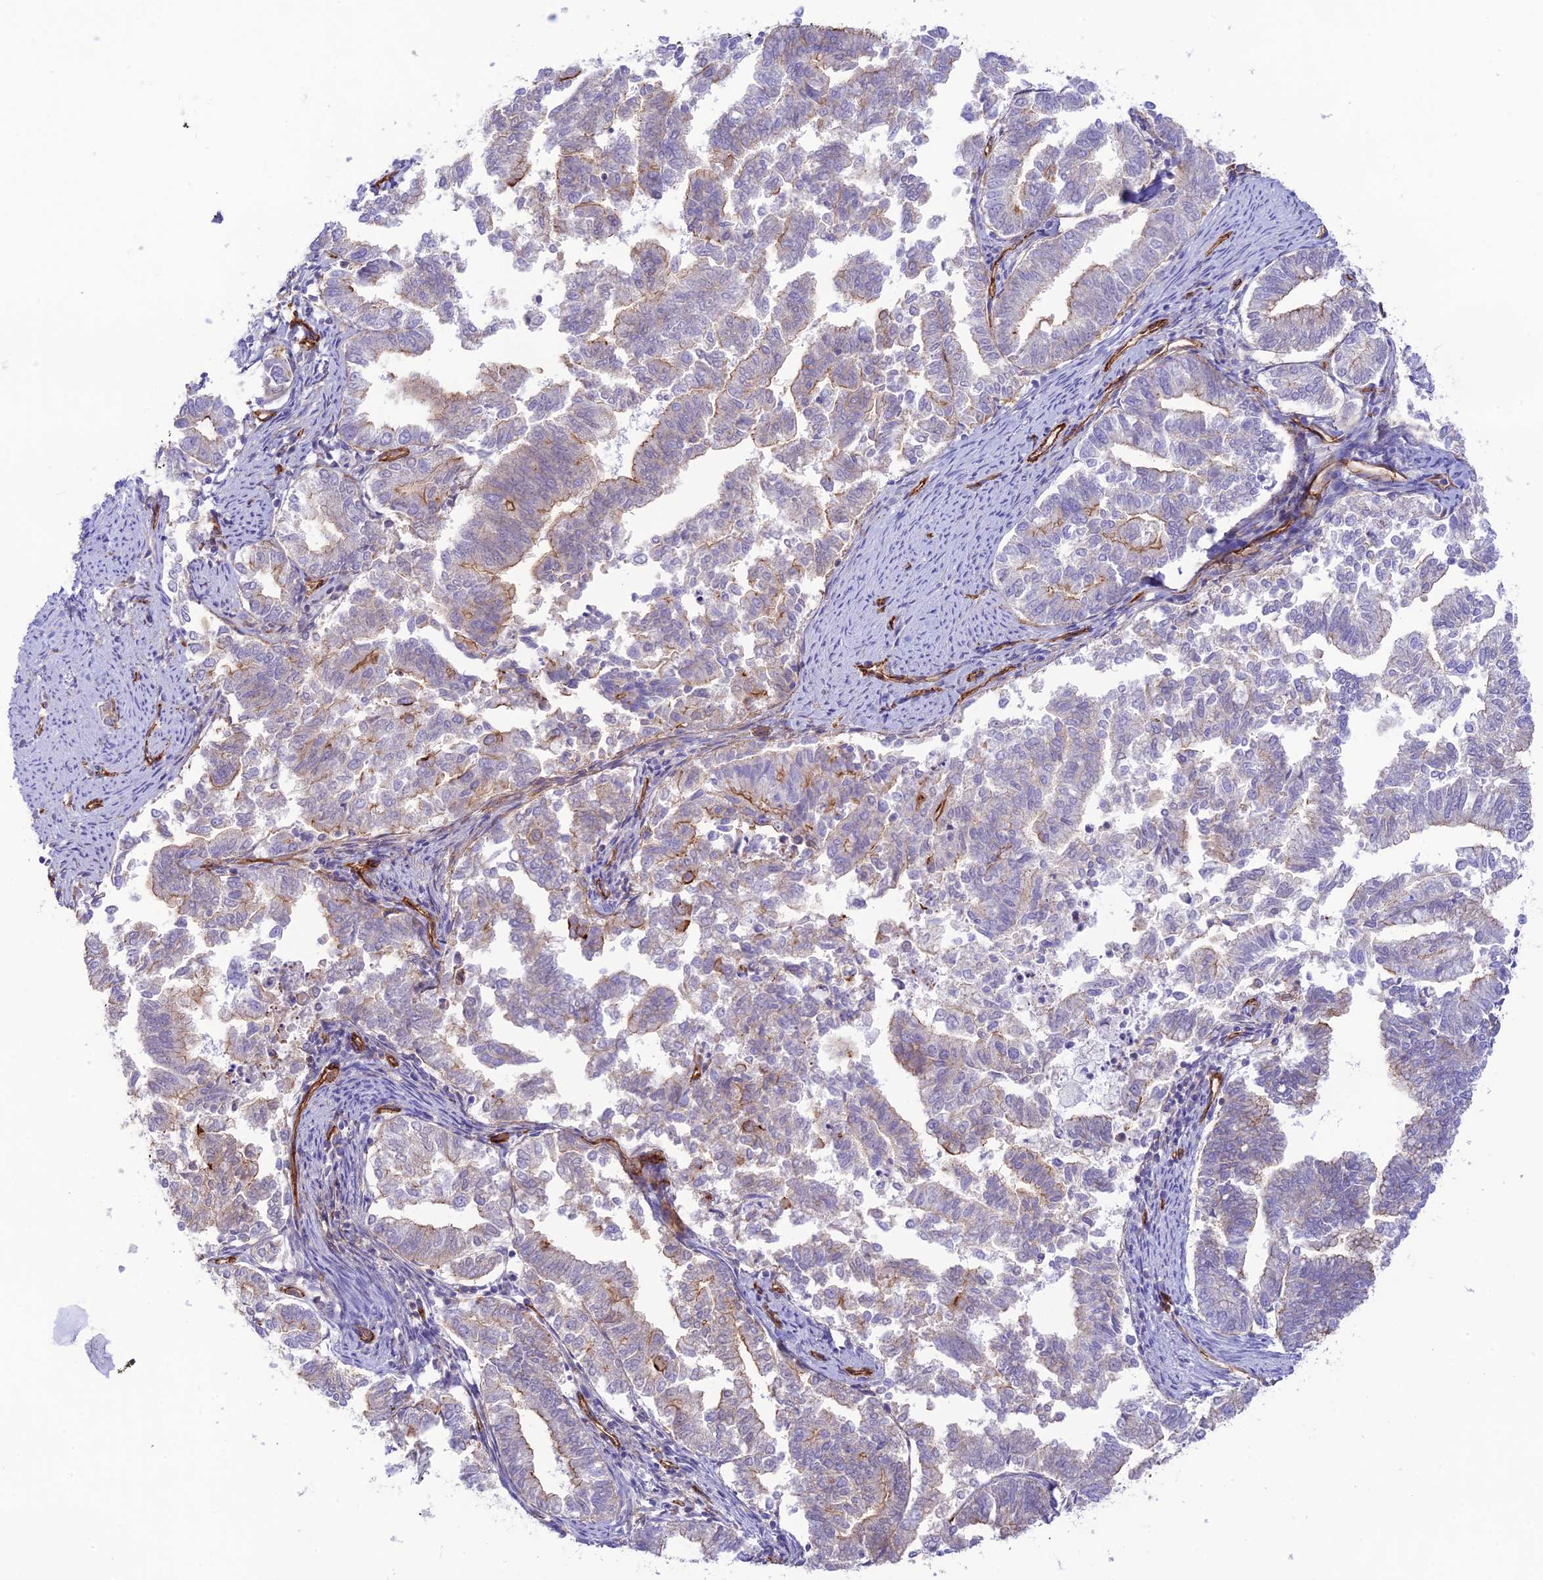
{"staining": {"intensity": "moderate", "quantity": "<25%", "location": "cytoplasmic/membranous"}, "tissue": "endometrial cancer", "cell_type": "Tumor cells", "image_type": "cancer", "snomed": [{"axis": "morphology", "description": "Adenocarcinoma, NOS"}, {"axis": "topography", "description": "Endometrium"}], "caption": "Immunohistochemistry photomicrograph of endometrial cancer (adenocarcinoma) stained for a protein (brown), which exhibits low levels of moderate cytoplasmic/membranous positivity in about <25% of tumor cells.", "gene": "YPEL5", "patient": {"sex": "female", "age": 79}}